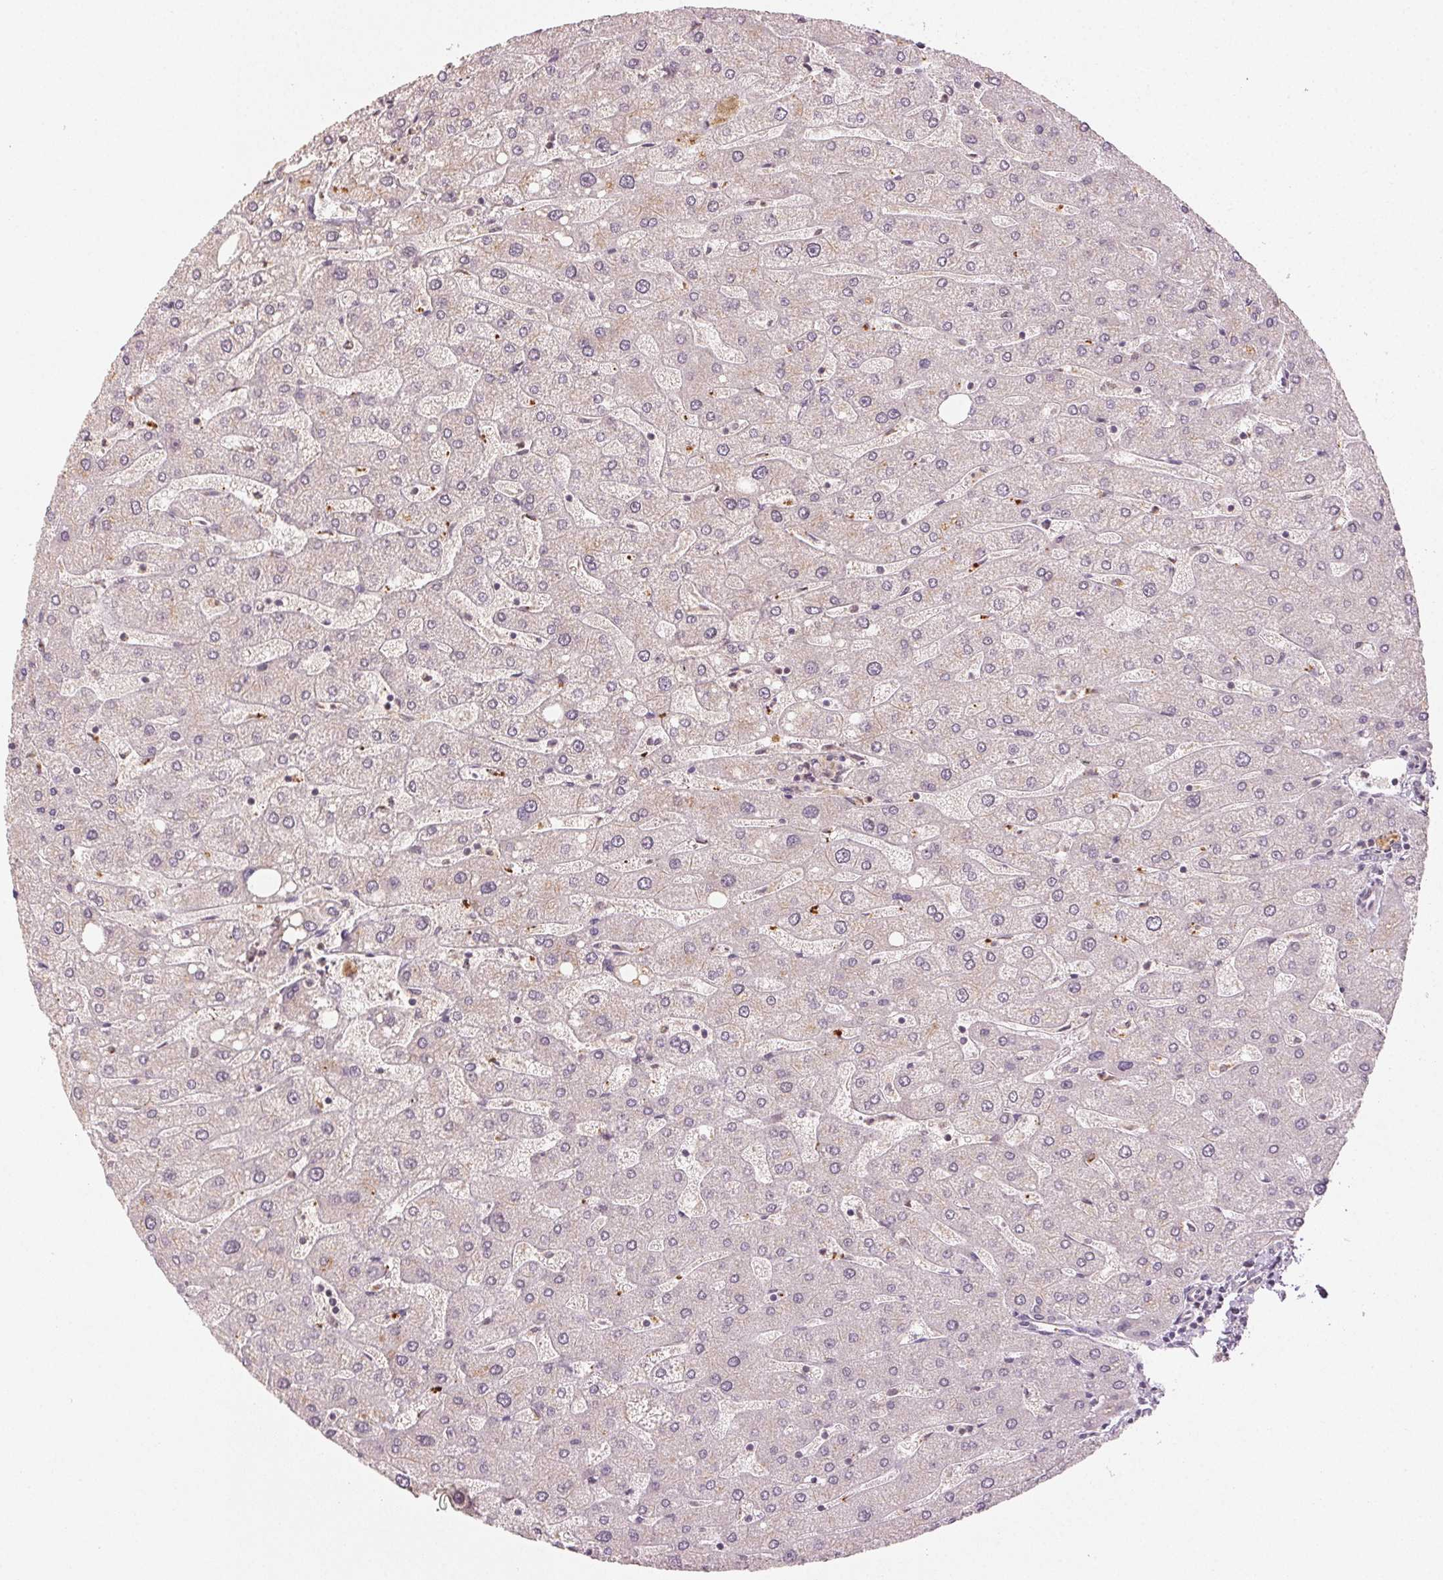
{"staining": {"intensity": "negative", "quantity": "none", "location": "none"}, "tissue": "liver", "cell_type": "Cholangiocytes", "image_type": "normal", "snomed": [{"axis": "morphology", "description": "Normal tissue, NOS"}, {"axis": "topography", "description": "Liver"}], "caption": "Human liver stained for a protein using IHC exhibits no positivity in cholangiocytes.", "gene": "MAPK14", "patient": {"sex": "male", "age": 67}}